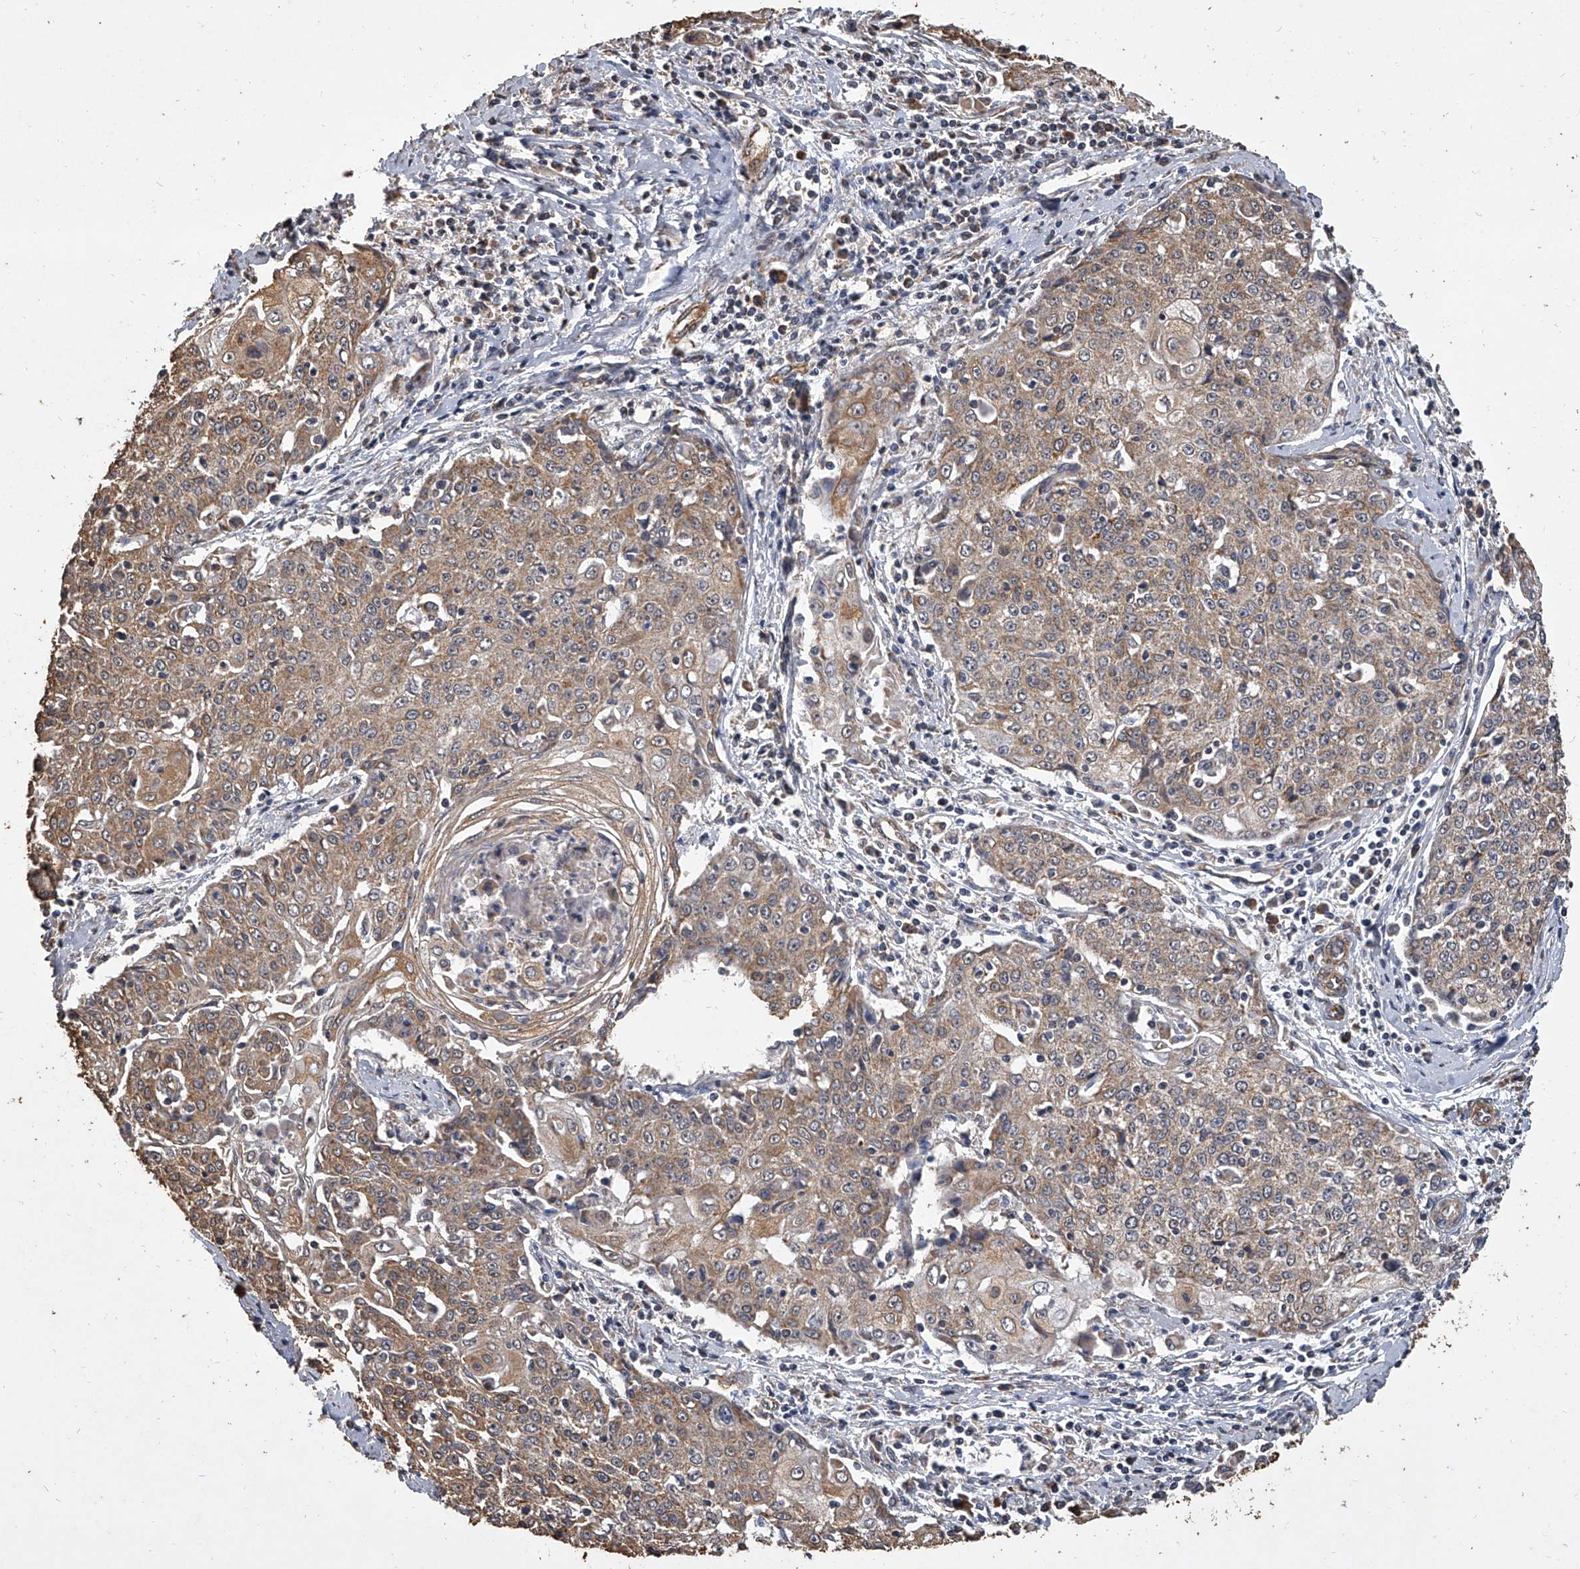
{"staining": {"intensity": "moderate", "quantity": ">75%", "location": "cytoplasmic/membranous"}, "tissue": "cervical cancer", "cell_type": "Tumor cells", "image_type": "cancer", "snomed": [{"axis": "morphology", "description": "Squamous cell carcinoma, NOS"}, {"axis": "topography", "description": "Cervix"}], "caption": "Brown immunohistochemical staining in cervical cancer (squamous cell carcinoma) demonstrates moderate cytoplasmic/membranous positivity in approximately >75% of tumor cells.", "gene": "MRPL28", "patient": {"sex": "female", "age": 48}}